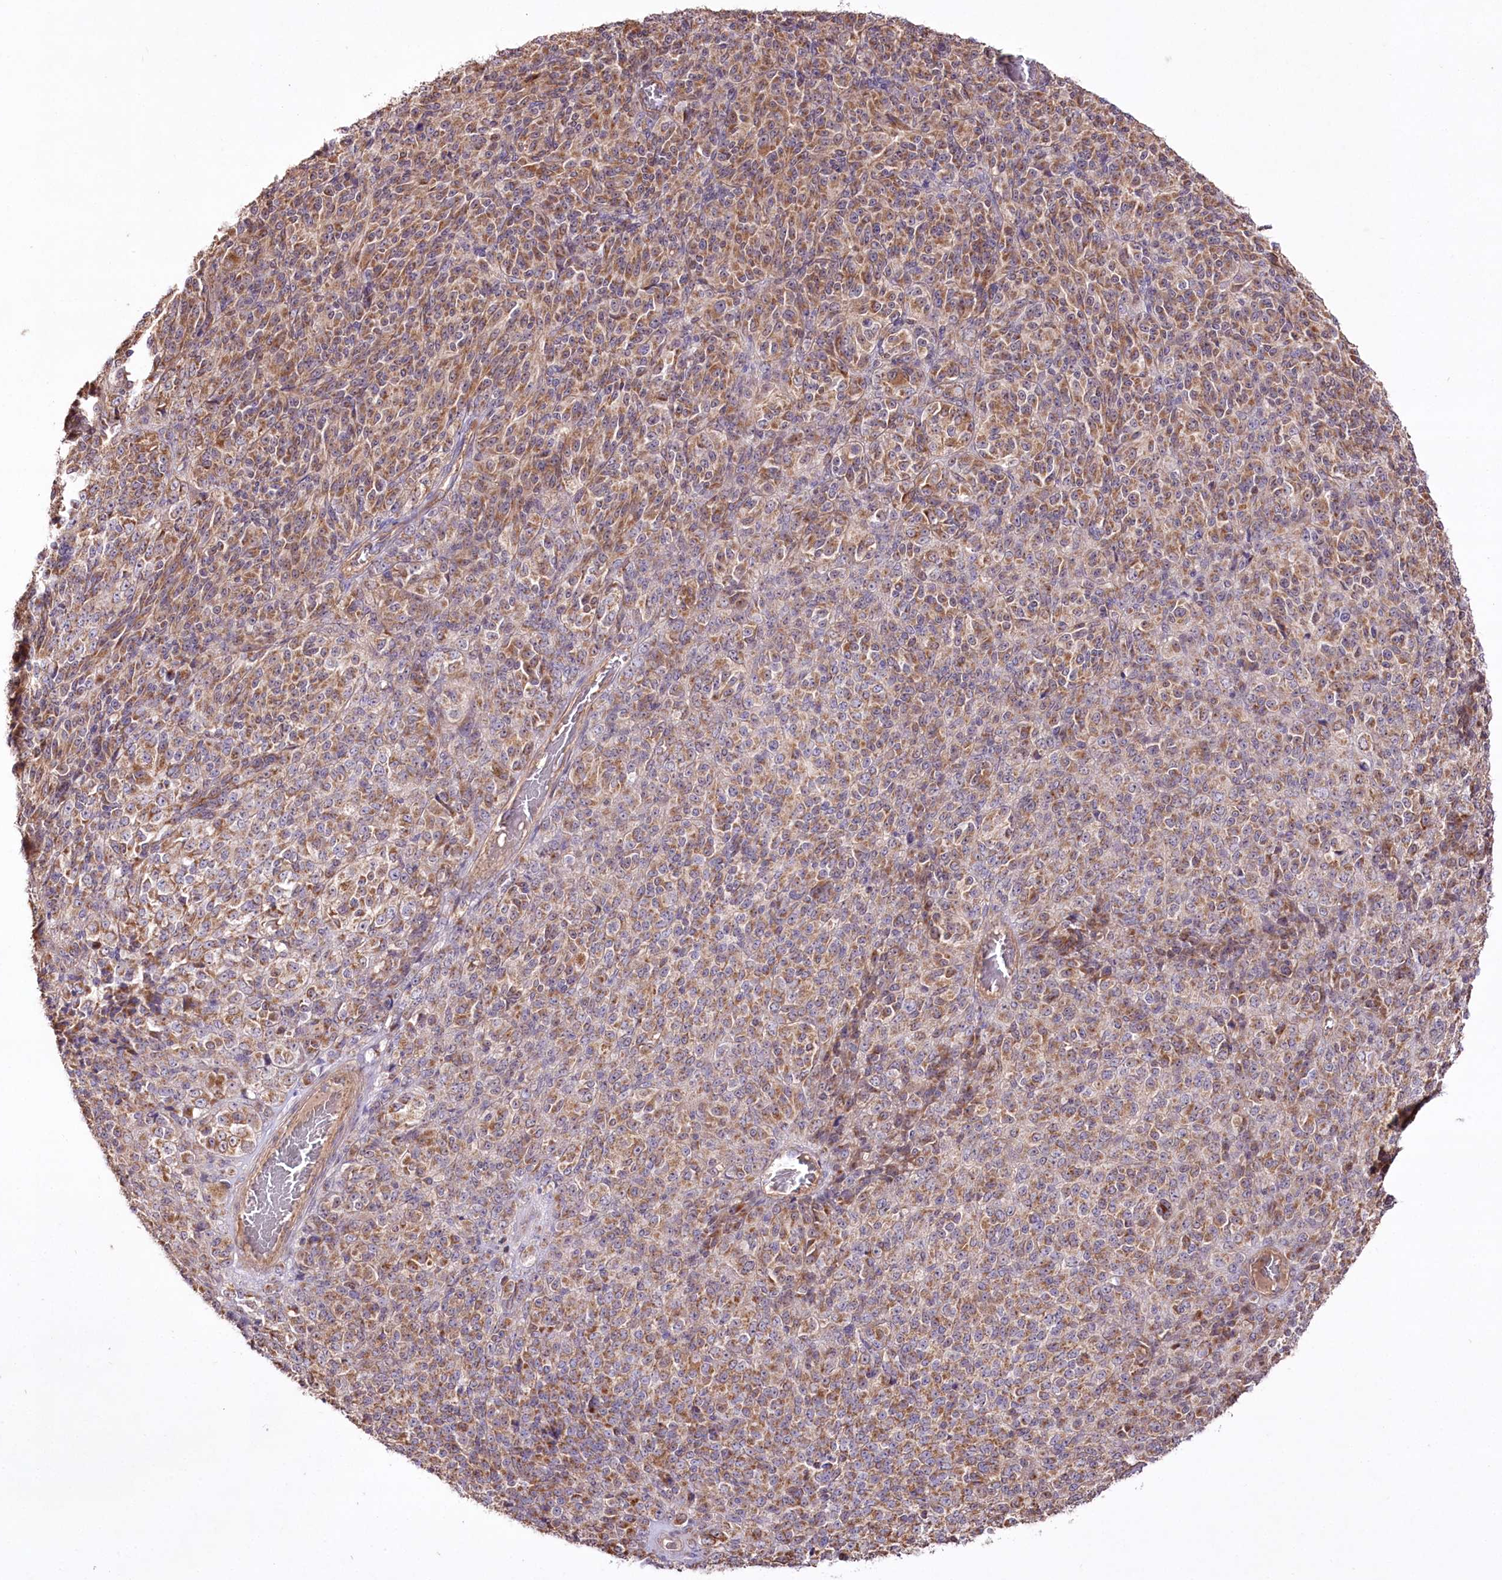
{"staining": {"intensity": "moderate", "quantity": ">75%", "location": "cytoplasmic/membranous"}, "tissue": "melanoma", "cell_type": "Tumor cells", "image_type": "cancer", "snomed": [{"axis": "morphology", "description": "Malignant melanoma, Metastatic site"}, {"axis": "topography", "description": "Brain"}], "caption": "Human malignant melanoma (metastatic site) stained with a protein marker reveals moderate staining in tumor cells.", "gene": "REXO2", "patient": {"sex": "female", "age": 56}}